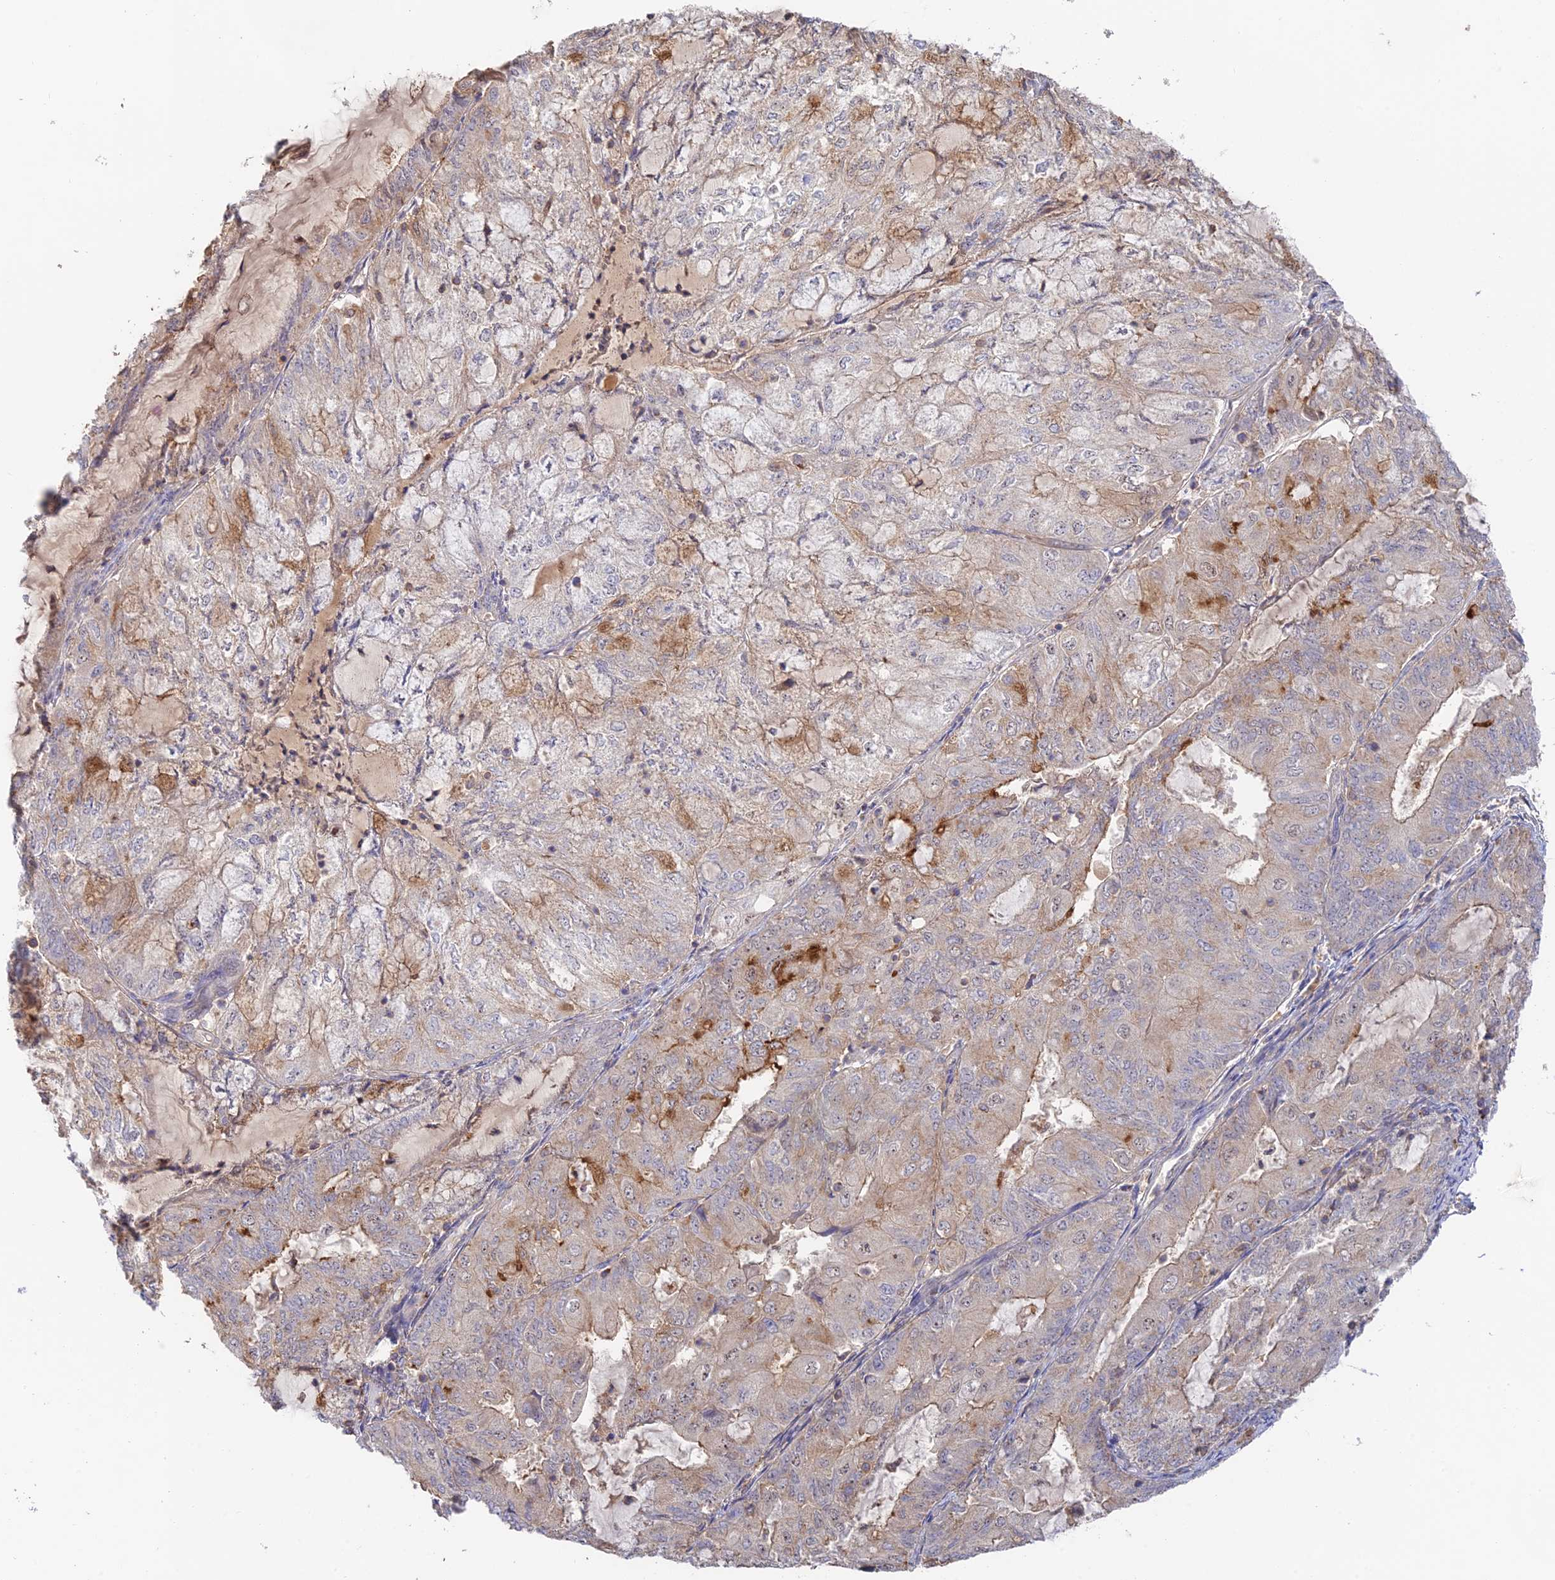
{"staining": {"intensity": "weak", "quantity": "<25%", "location": "cytoplasmic/membranous,nuclear"}, "tissue": "endometrial cancer", "cell_type": "Tumor cells", "image_type": "cancer", "snomed": [{"axis": "morphology", "description": "Adenocarcinoma, NOS"}, {"axis": "topography", "description": "Endometrium"}], "caption": "DAB (3,3'-diaminobenzidine) immunohistochemical staining of endometrial adenocarcinoma shows no significant staining in tumor cells.", "gene": "CLCF1", "patient": {"sex": "female", "age": 81}}